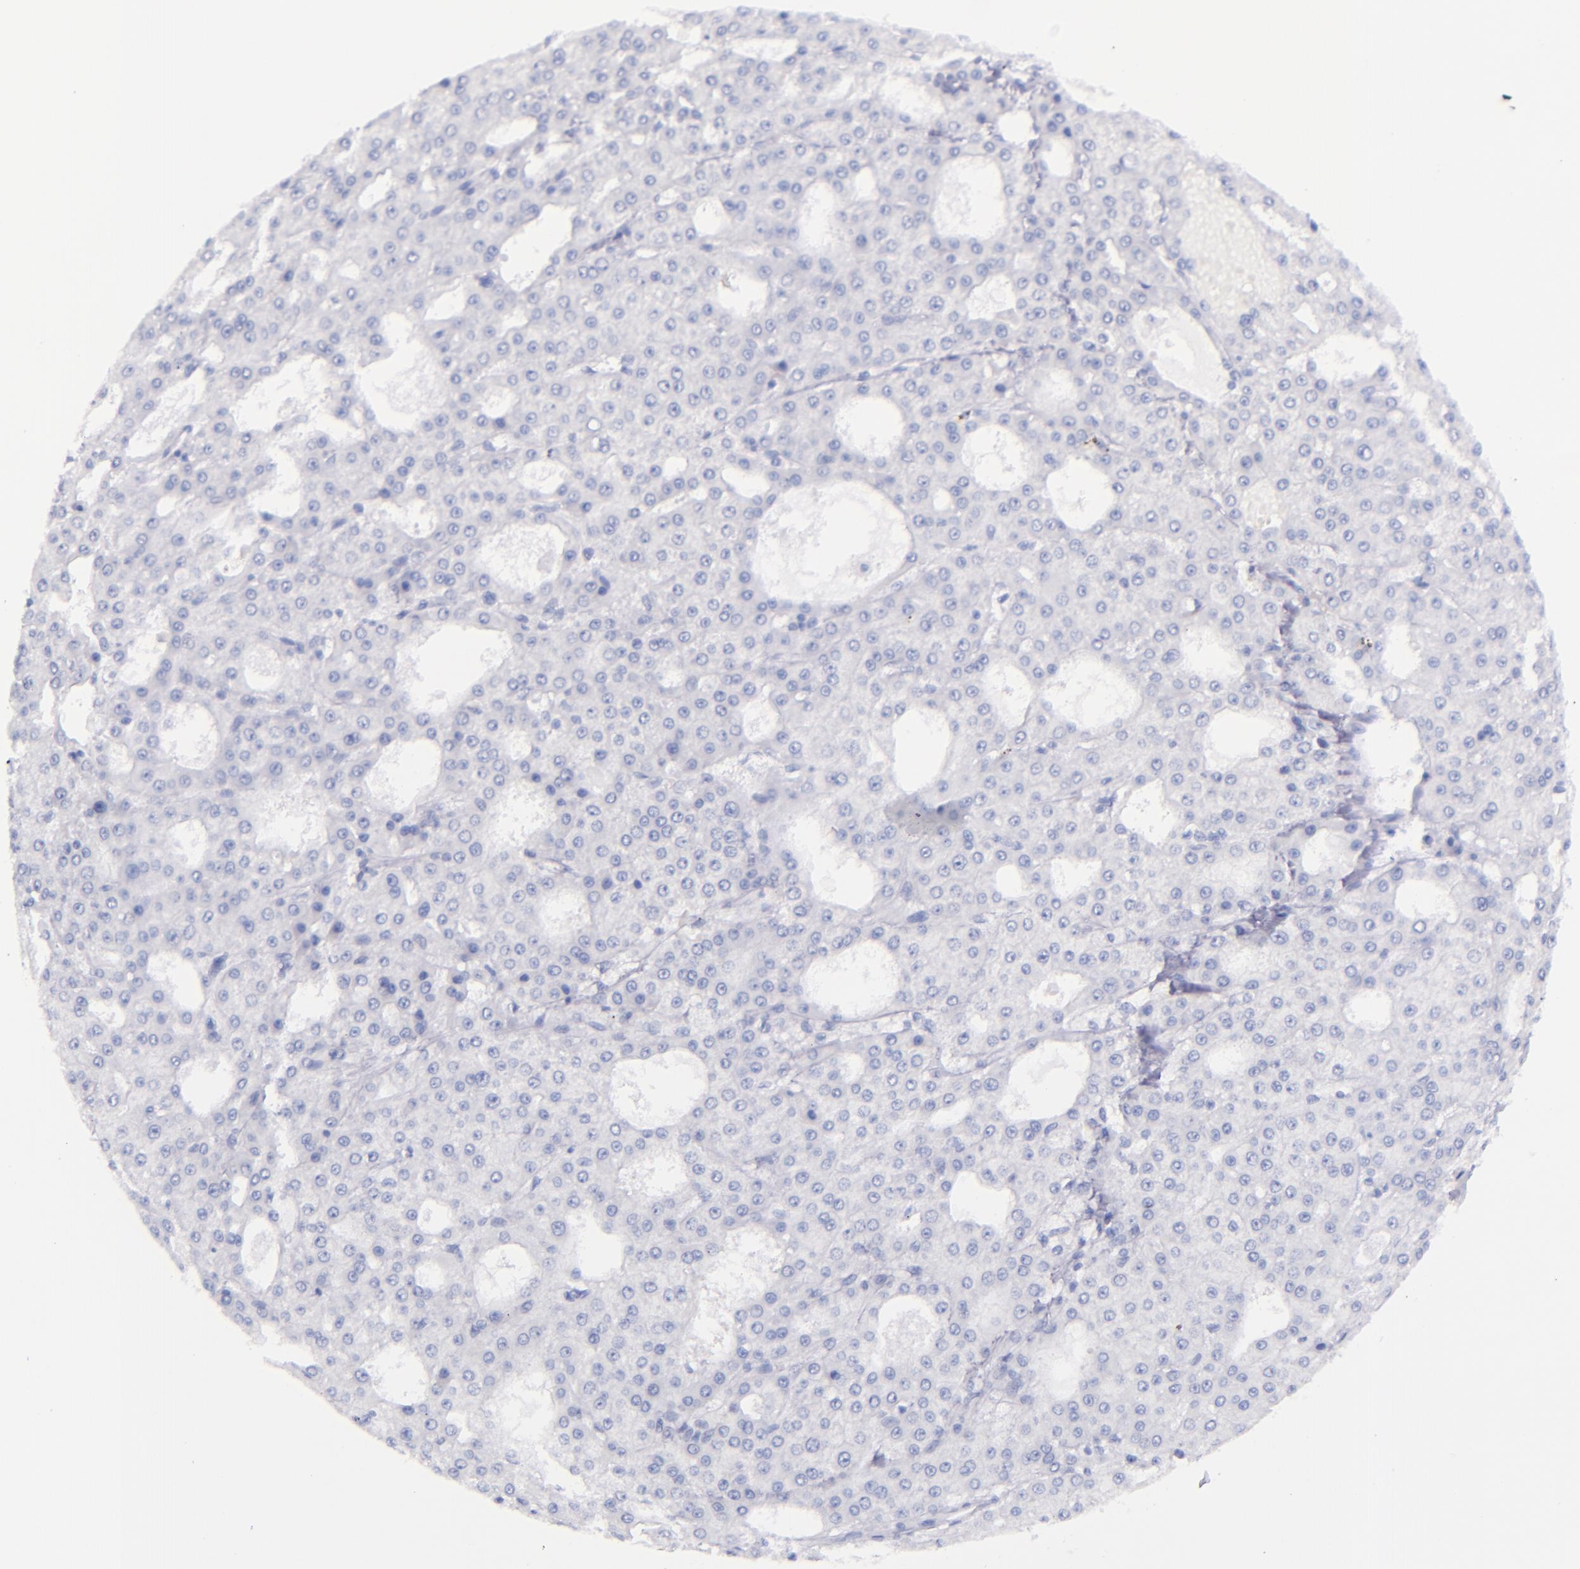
{"staining": {"intensity": "negative", "quantity": "none", "location": "none"}, "tissue": "liver cancer", "cell_type": "Tumor cells", "image_type": "cancer", "snomed": [{"axis": "morphology", "description": "Carcinoma, Hepatocellular, NOS"}, {"axis": "topography", "description": "Liver"}], "caption": "High magnification brightfield microscopy of liver cancer (hepatocellular carcinoma) stained with DAB (3,3'-diaminobenzidine) (brown) and counterstained with hematoxylin (blue): tumor cells show no significant positivity. (DAB (3,3'-diaminobenzidine) immunohistochemistry visualized using brightfield microscopy, high magnification).", "gene": "SFTPB", "patient": {"sex": "male", "age": 47}}